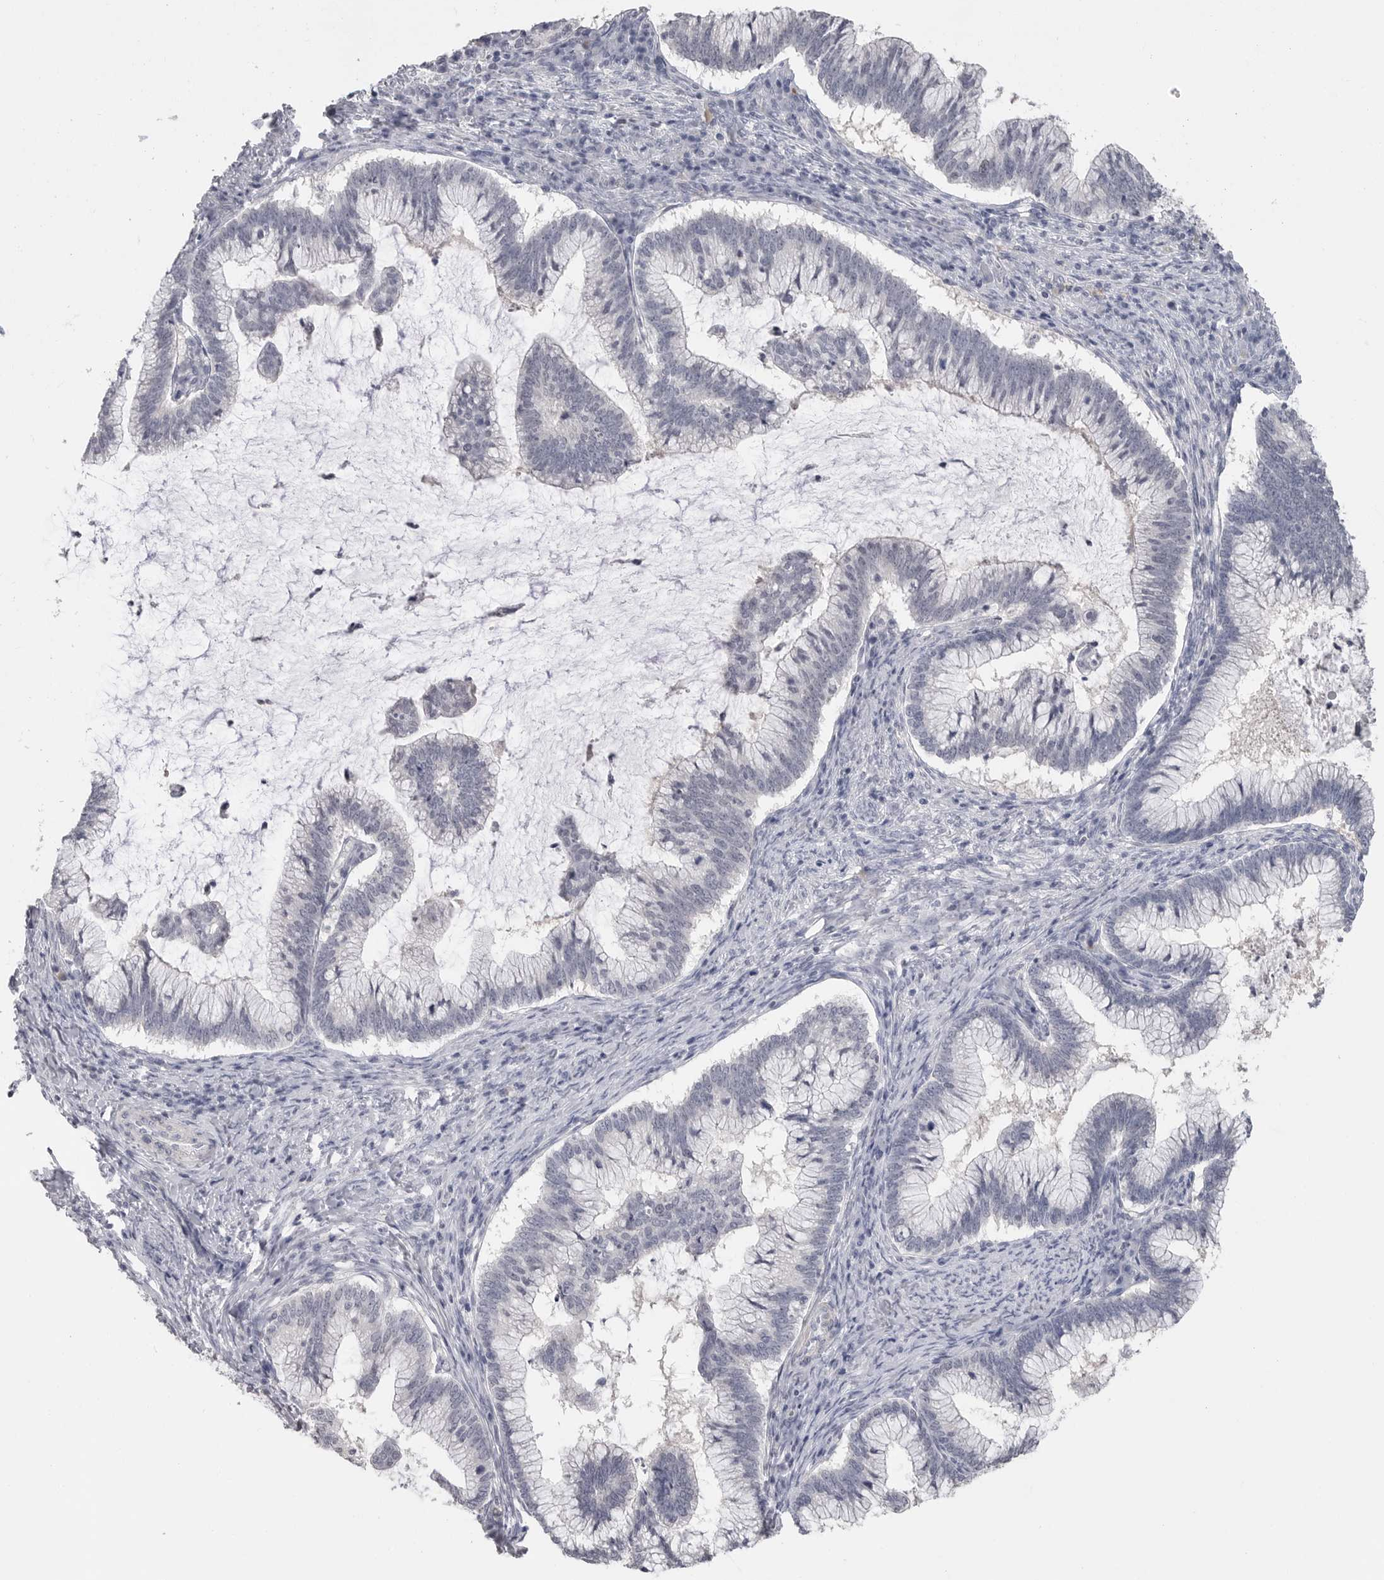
{"staining": {"intensity": "negative", "quantity": "none", "location": "none"}, "tissue": "cervical cancer", "cell_type": "Tumor cells", "image_type": "cancer", "snomed": [{"axis": "morphology", "description": "Adenocarcinoma, NOS"}, {"axis": "topography", "description": "Cervix"}], "caption": "Cervical cancer (adenocarcinoma) stained for a protein using immunohistochemistry displays no staining tumor cells.", "gene": "PLEKHF1", "patient": {"sex": "female", "age": 36}}